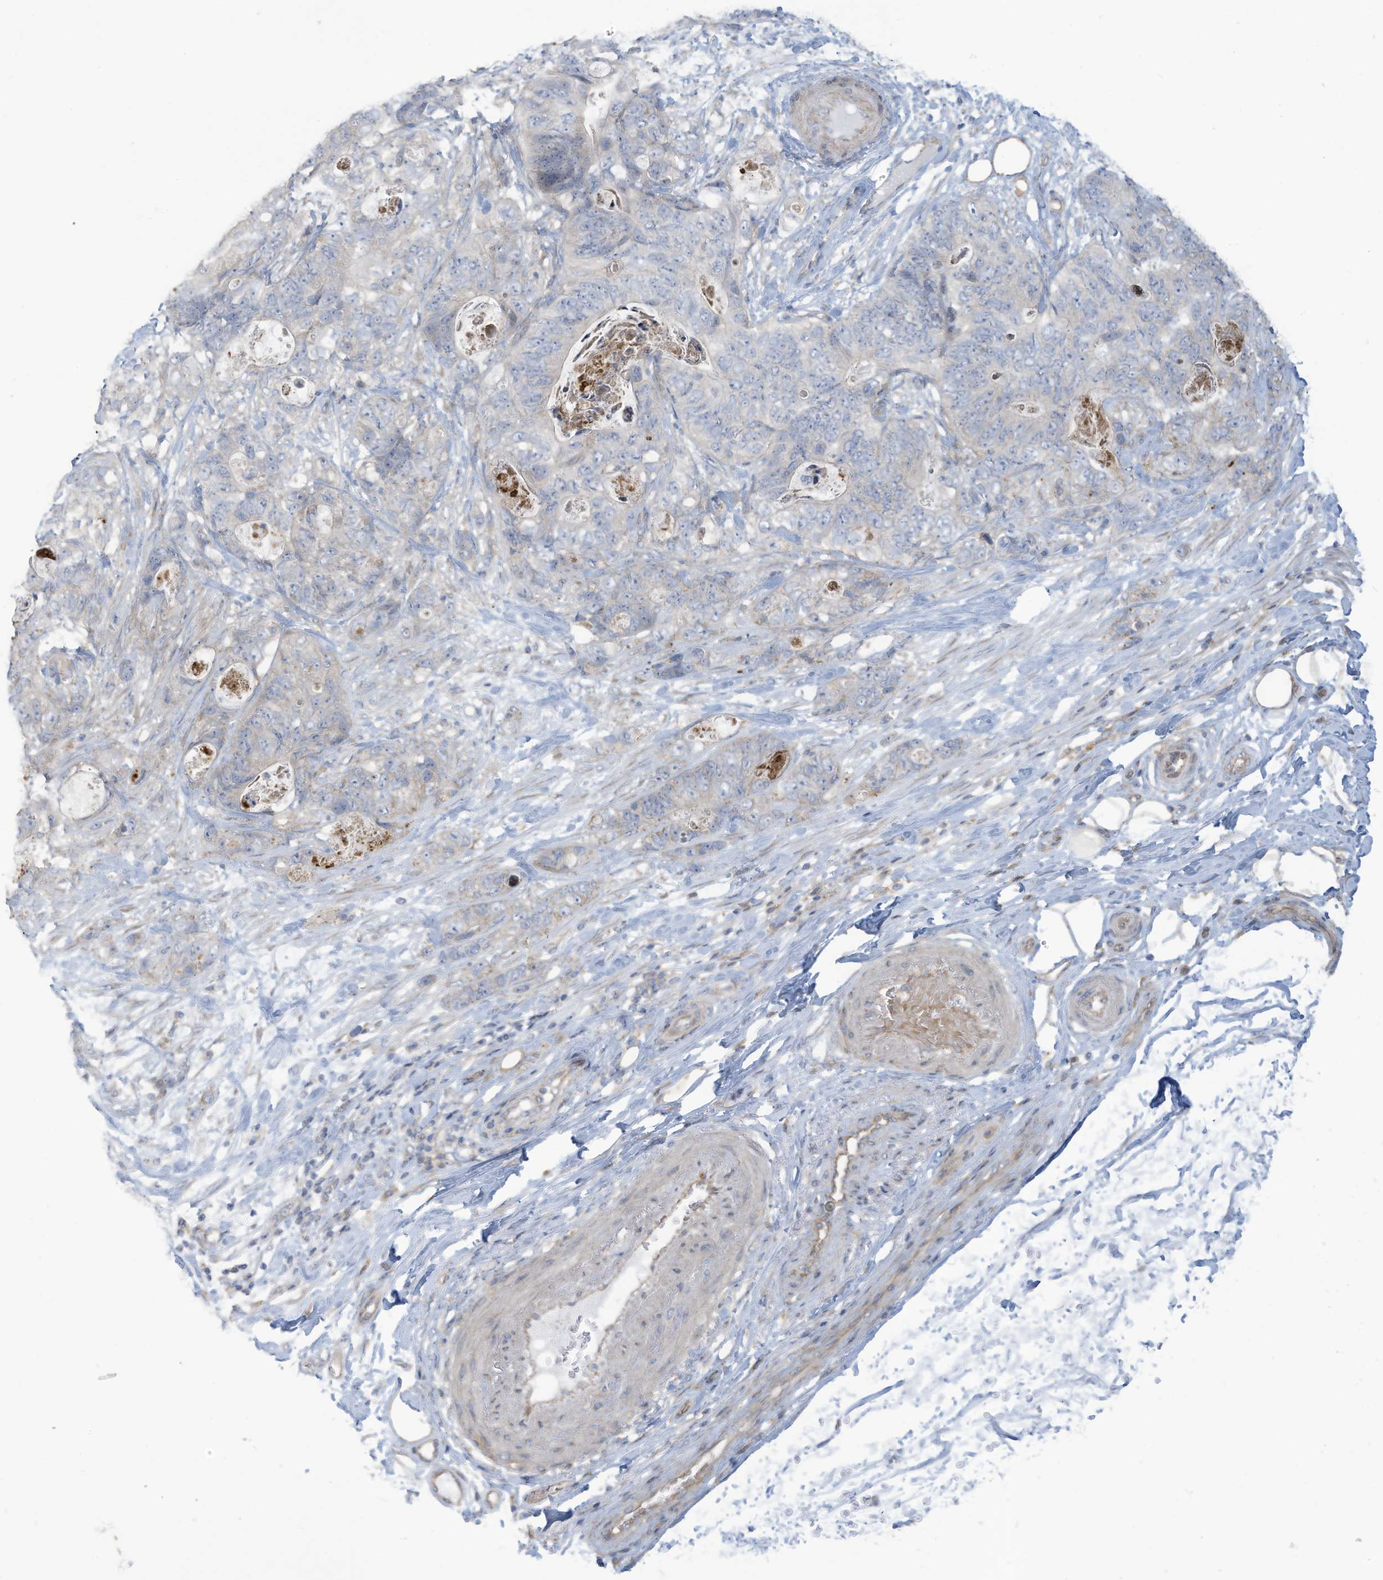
{"staining": {"intensity": "negative", "quantity": "none", "location": "none"}, "tissue": "stomach cancer", "cell_type": "Tumor cells", "image_type": "cancer", "snomed": [{"axis": "morphology", "description": "Normal tissue, NOS"}, {"axis": "morphology", "description": "Adenocarcinoma, NOS"}, {"axis": "topography", "description": "Stomach"}], "caption": "An image of stomach cancer stained for a protein displays no brown staining in tumor cells. (DAB (3,3'-diaminobenzidine) immunohistochemistry (IHC) with hematoxylin counter stain).", "gene": "ADAT2", "patient": {"sex": "female", "age": 89}}